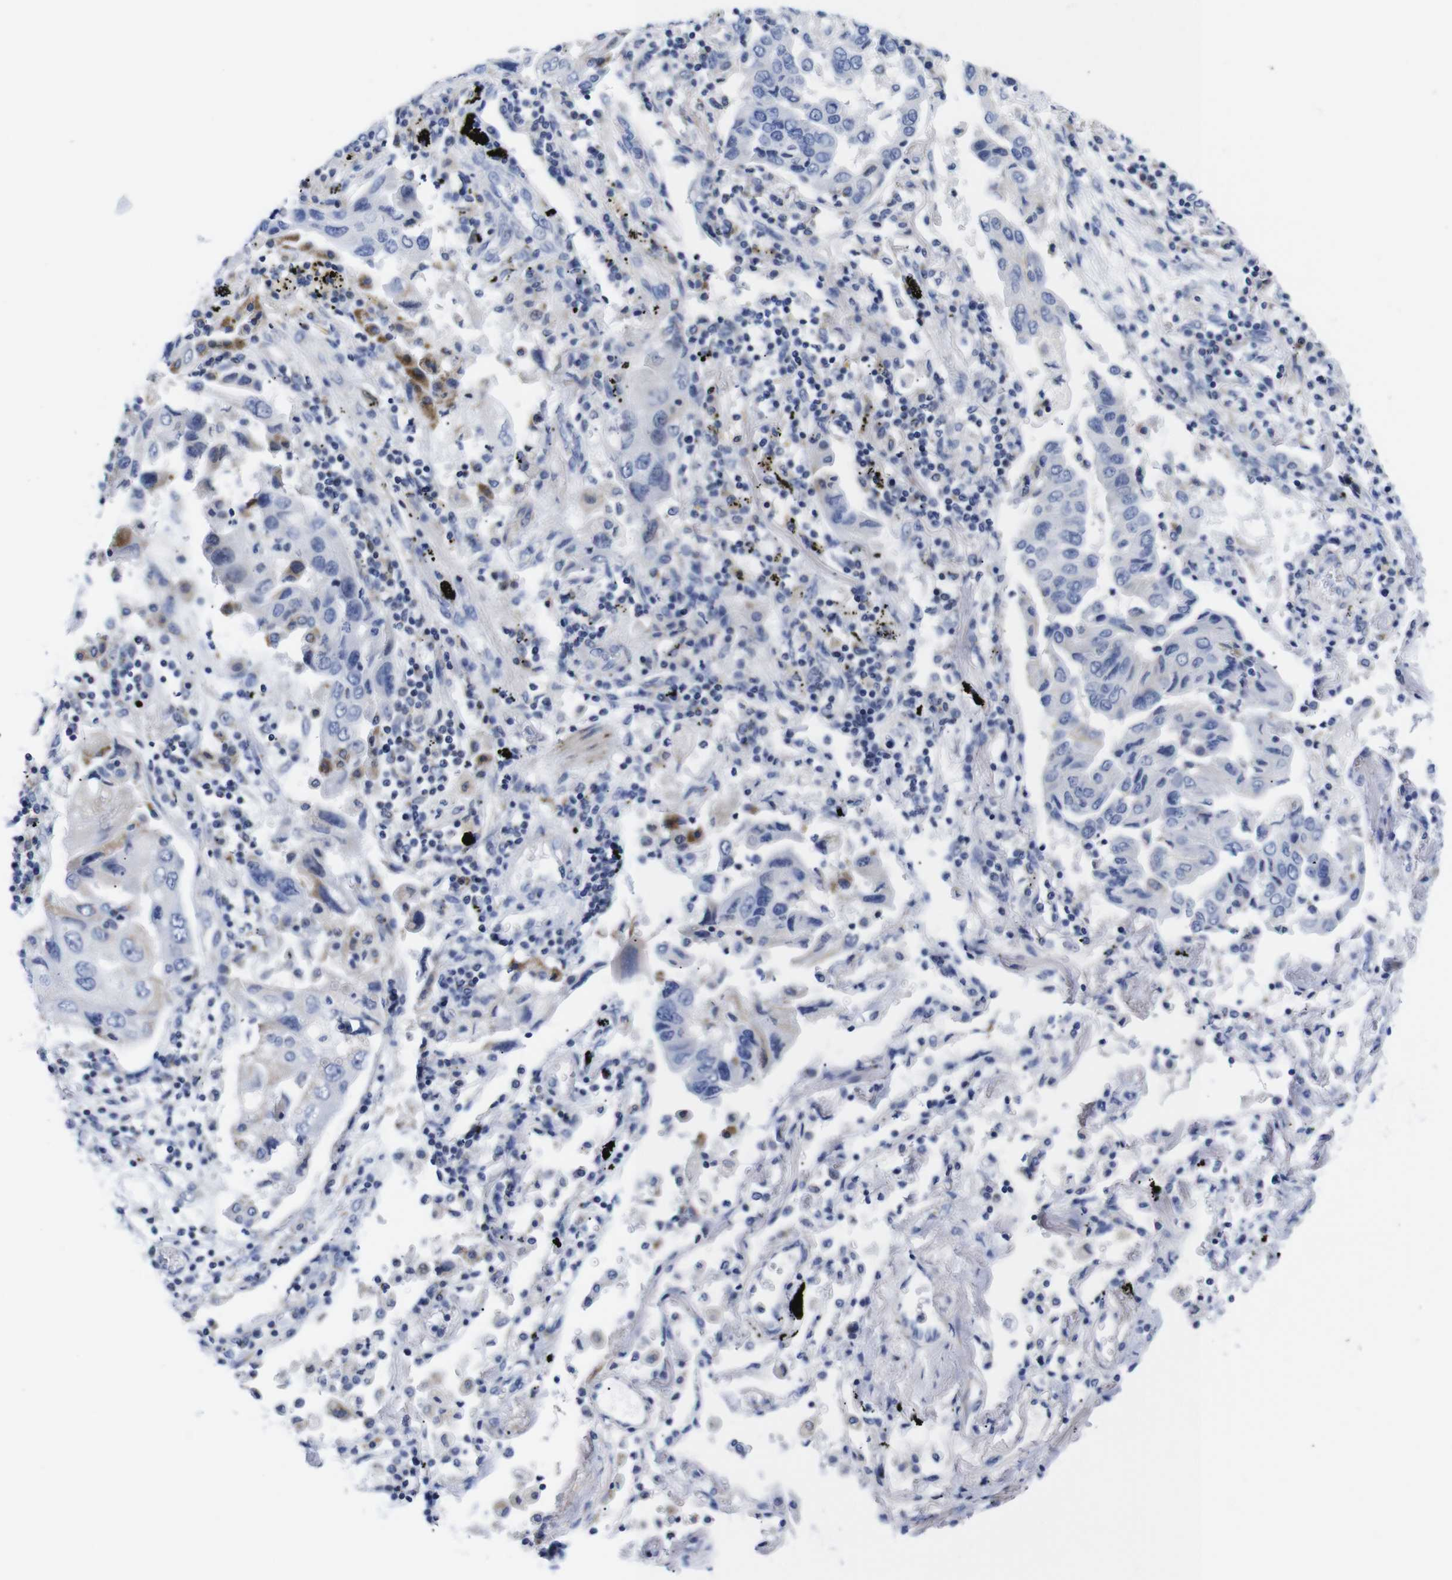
{"staining": {"intensity": "negative", "quantity": "none", "location": "none"}, "tissue": "lung cancer", "cell_type": "Tumor cells", "image_type": "cancer", "snomed": [{"axis": "morphology", "description": "Adenocarcinoma, NOS"}, {"axis": "topography", "description": "Lung"}], "caption": "This photomicrograph is of lung adenocarcinoma stained with IHC to label a protein in brown with the nuclei are counter-stained blue. There is no expression in tumor cells.", "gene": "LRRC55", "patient": {"sex": "female", "age": 65}}